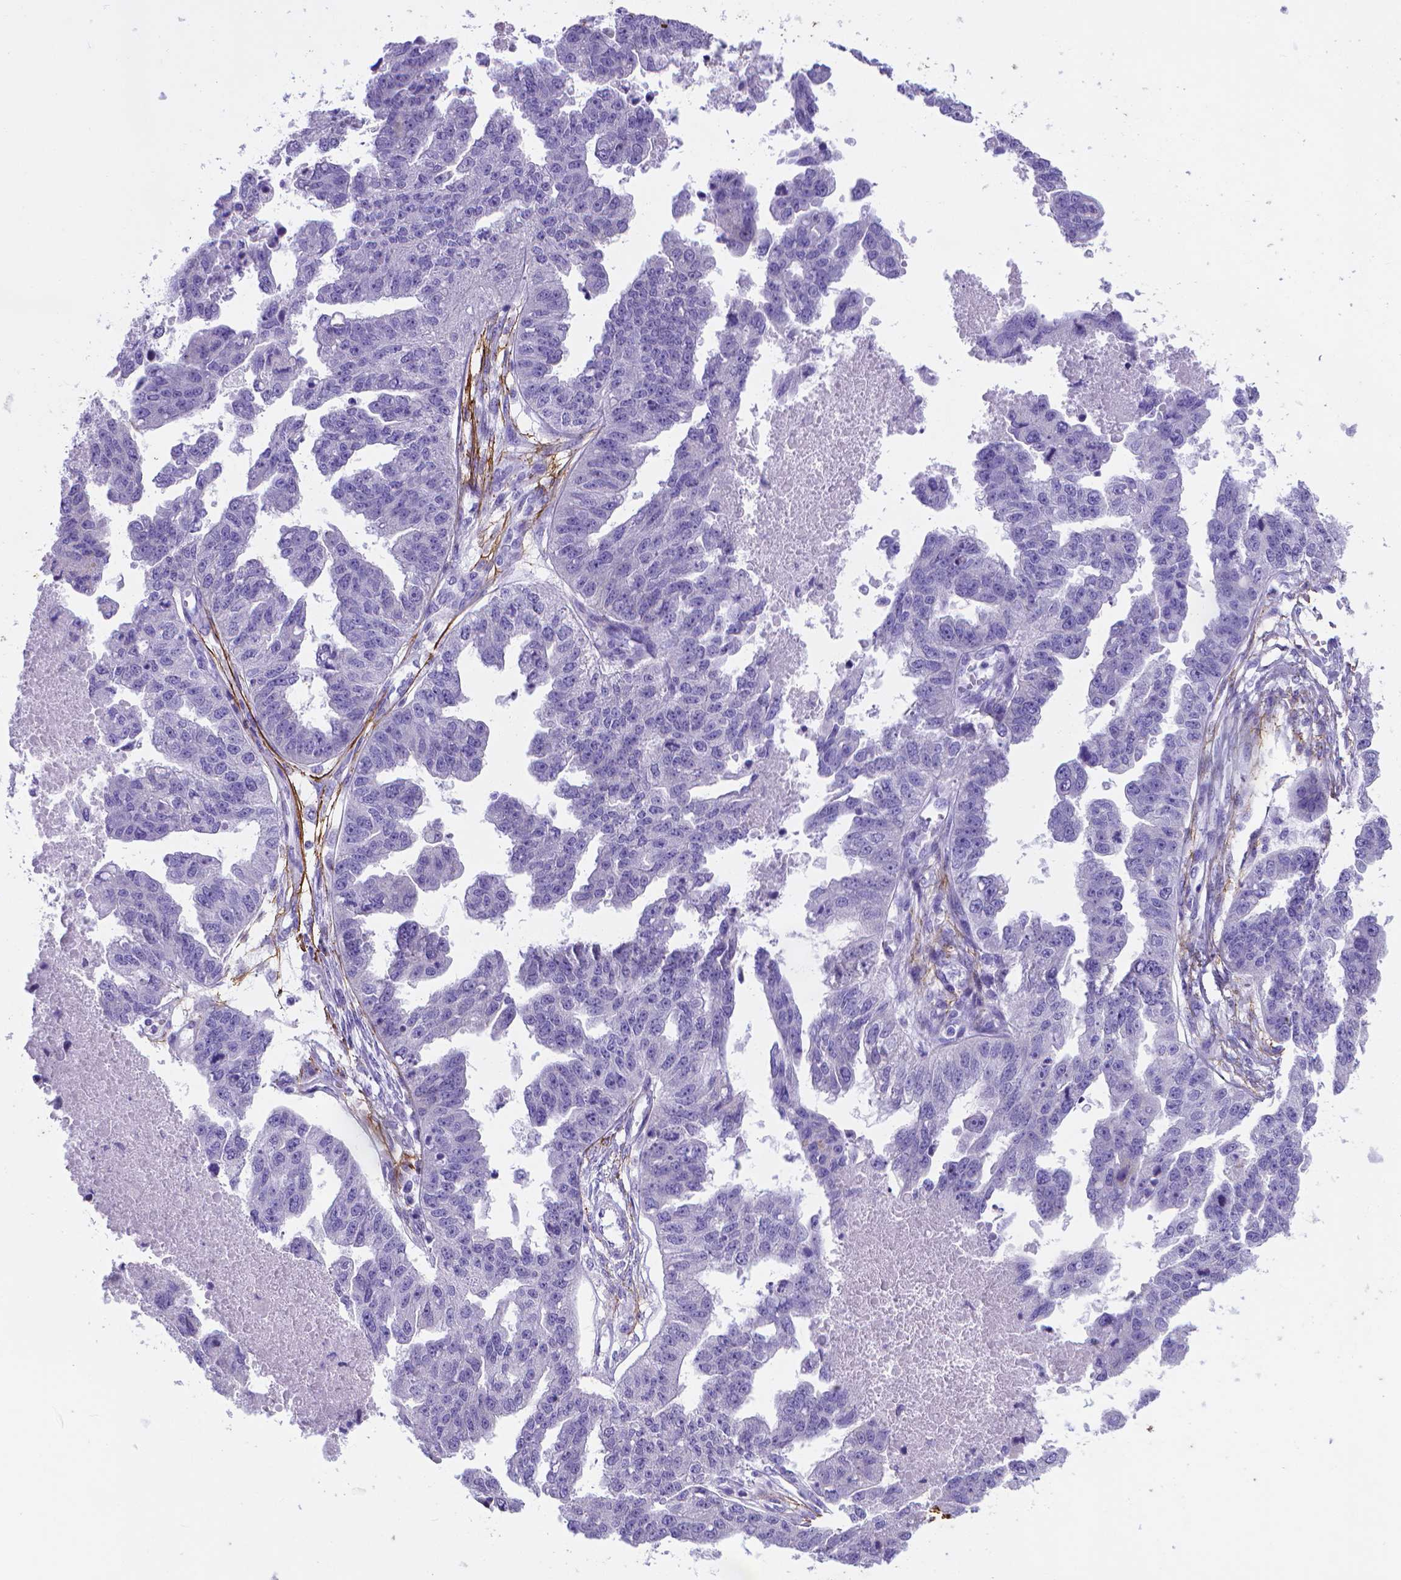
{"staining": {"intensity": "negative", "quantity": "none", "location": "none"}, "tissue": "ovarian cancer", "cell_type": "Tumor cells", "image_type": "cancer", "snomed": [{"axis": "morphology", "description": "Cystadenocarcinoma, serous, NOS"}, {"axis": "topography", "description": "Ovary"}], "caption": "Protein analysis of ovarian serous cystadenocarcinoma reveals no significant positivity in tumor cells.", "gene": "MFAP2", "patient": {"sex": "female", "age": 58}}